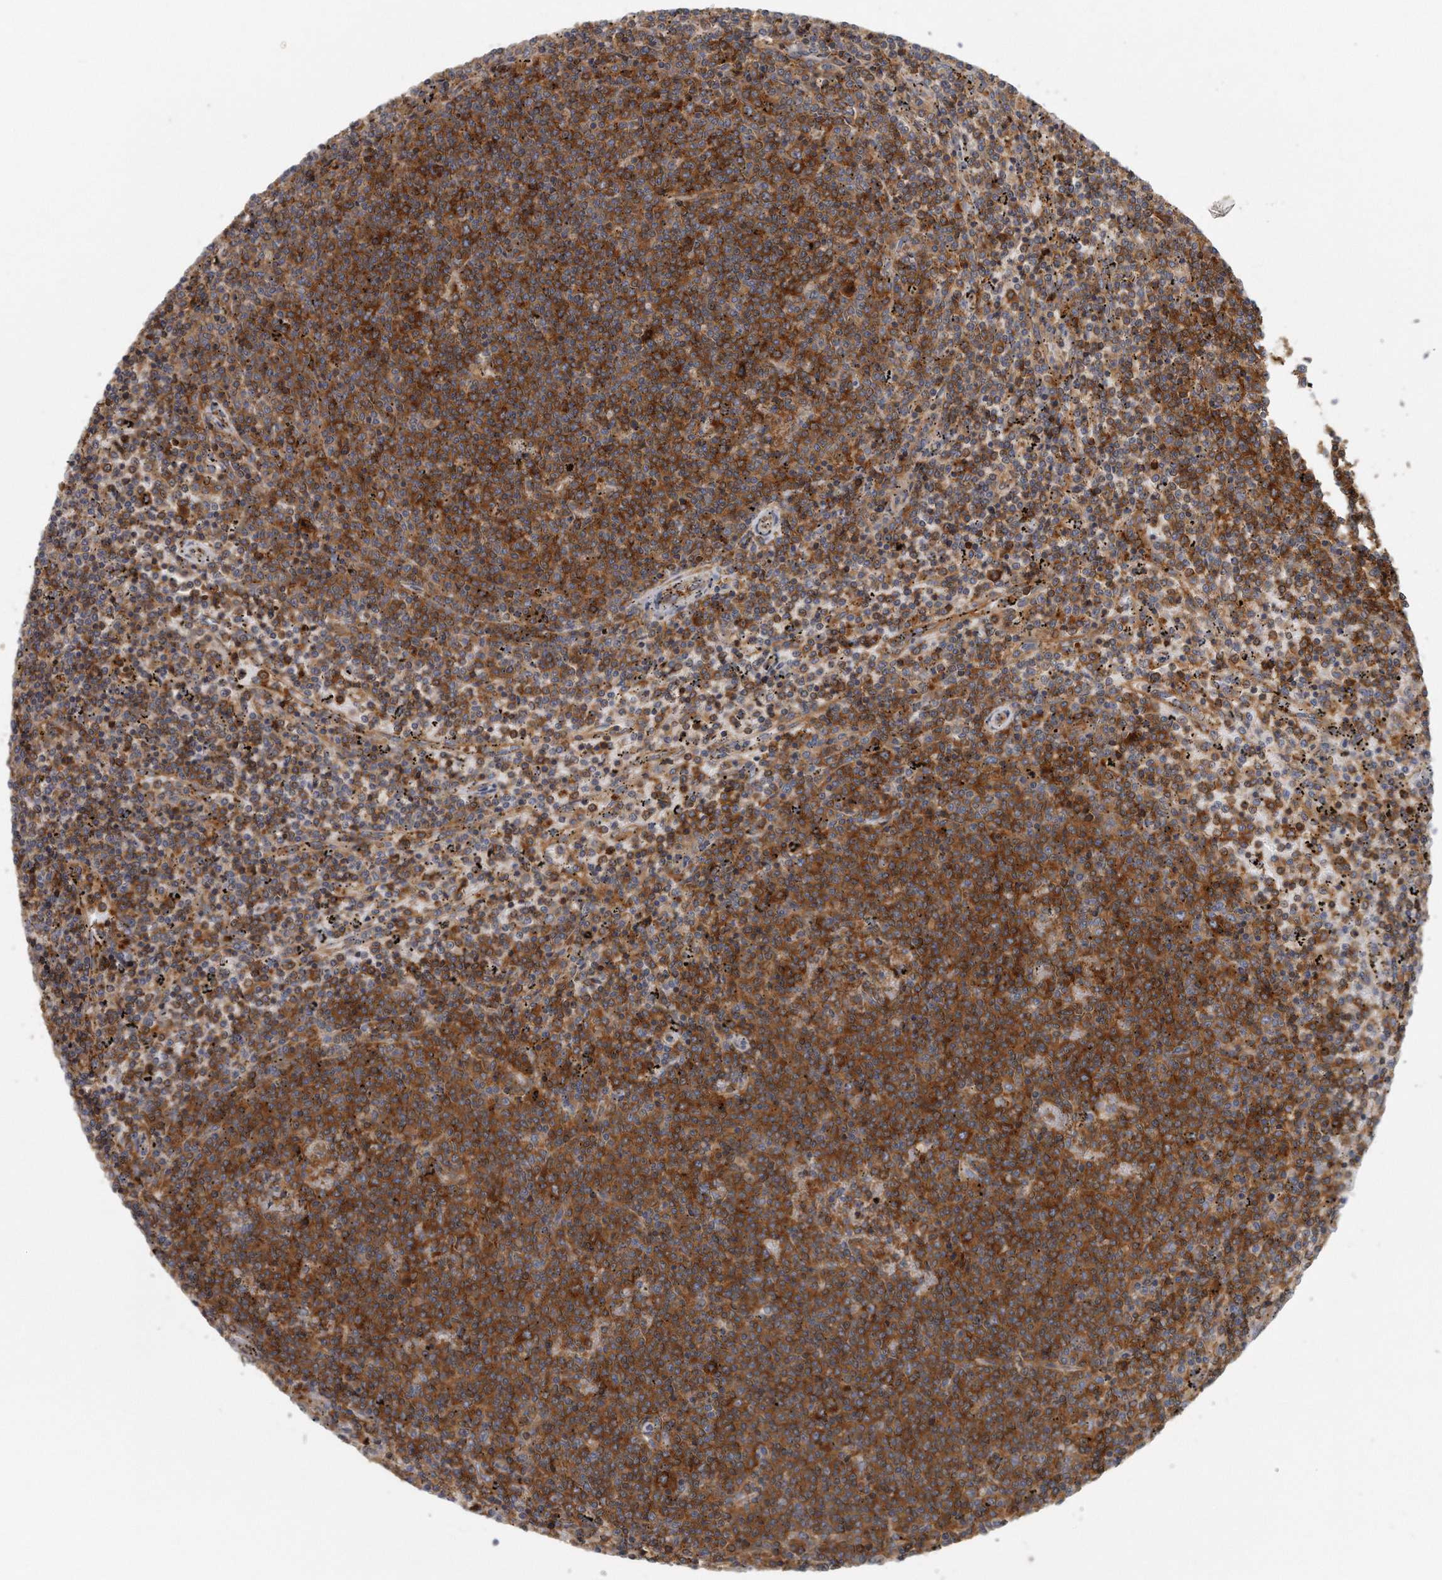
{"staining": {"intensity": "strong", "quantity": ">75%", "location": "cytoplasmic/membranous"}, "tissue": "lymphoma", "cell_type": "Tumor cells", "image_type": "cancer", "snomed": [{"axis": "morphology", "description": "Malignant lymphoma, non-Hodgkin's type, Low grade"}, {"axis": "topography", "description": "Spleen"}], "caption": "Low-grade malignant lymphoma, non-Hodgkin's type stained with a protein marker shows strong staining in tumor cells.", "gene": "EIF3I", "patient": {"sex": "female", "age": 50}}